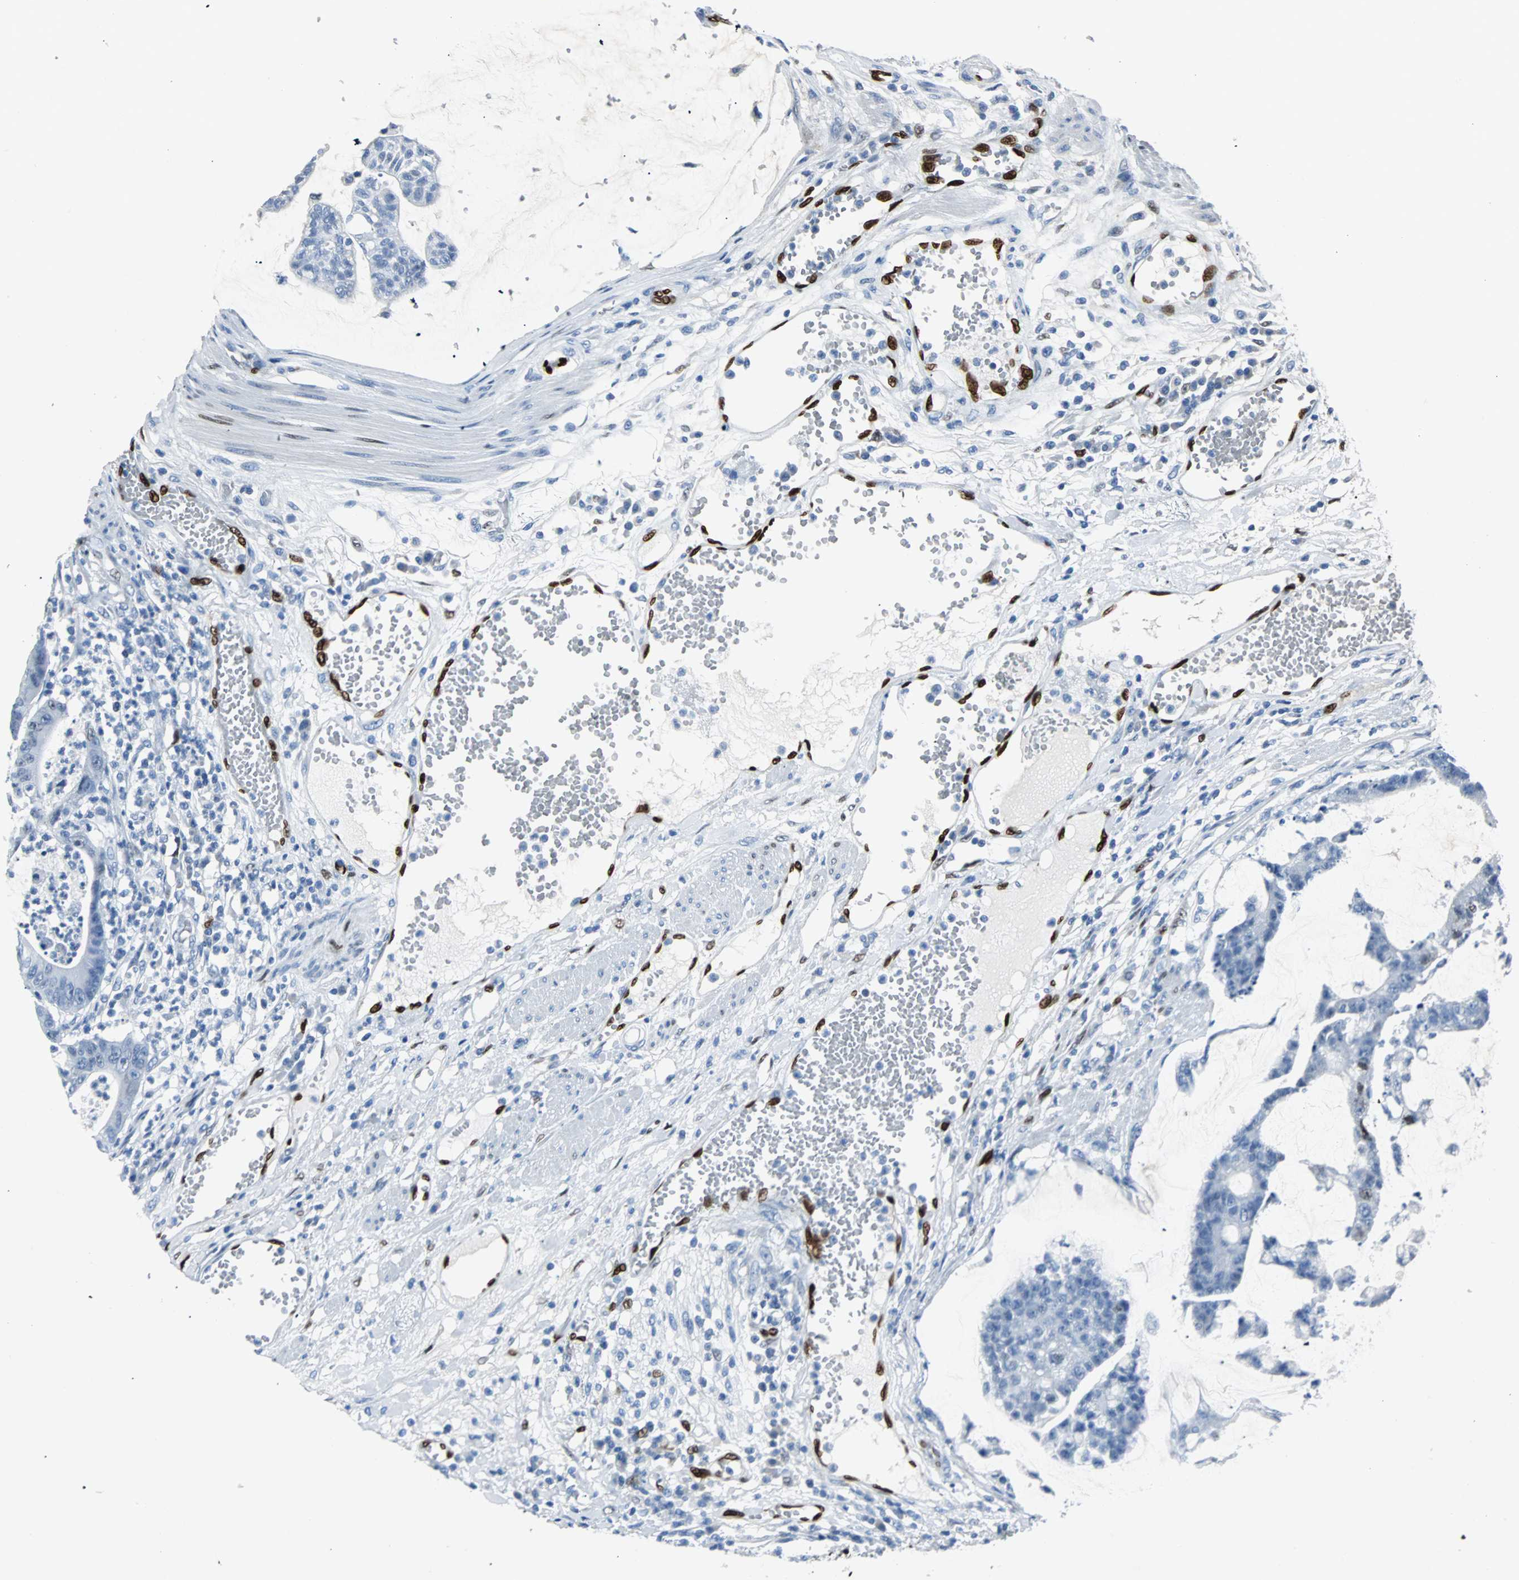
{"staining": {"intensity": "negative", "quantity": "none", "location": "none"}, "tissue": "colorectal cancer", "cell_type": "Tumor cells", "image_type": "cancer", "snomed": [{"axis": "morphology", "description": "Adenocarcinoma, NOS"}, {"axis": "topography", "description": "Colon"}], "caption": "IHC of adenocarcinoma (colorectal) demonstrates no positivity in tumor cells.", "gene": "IL33", "patient": {"sex": "female", "age": 84}}